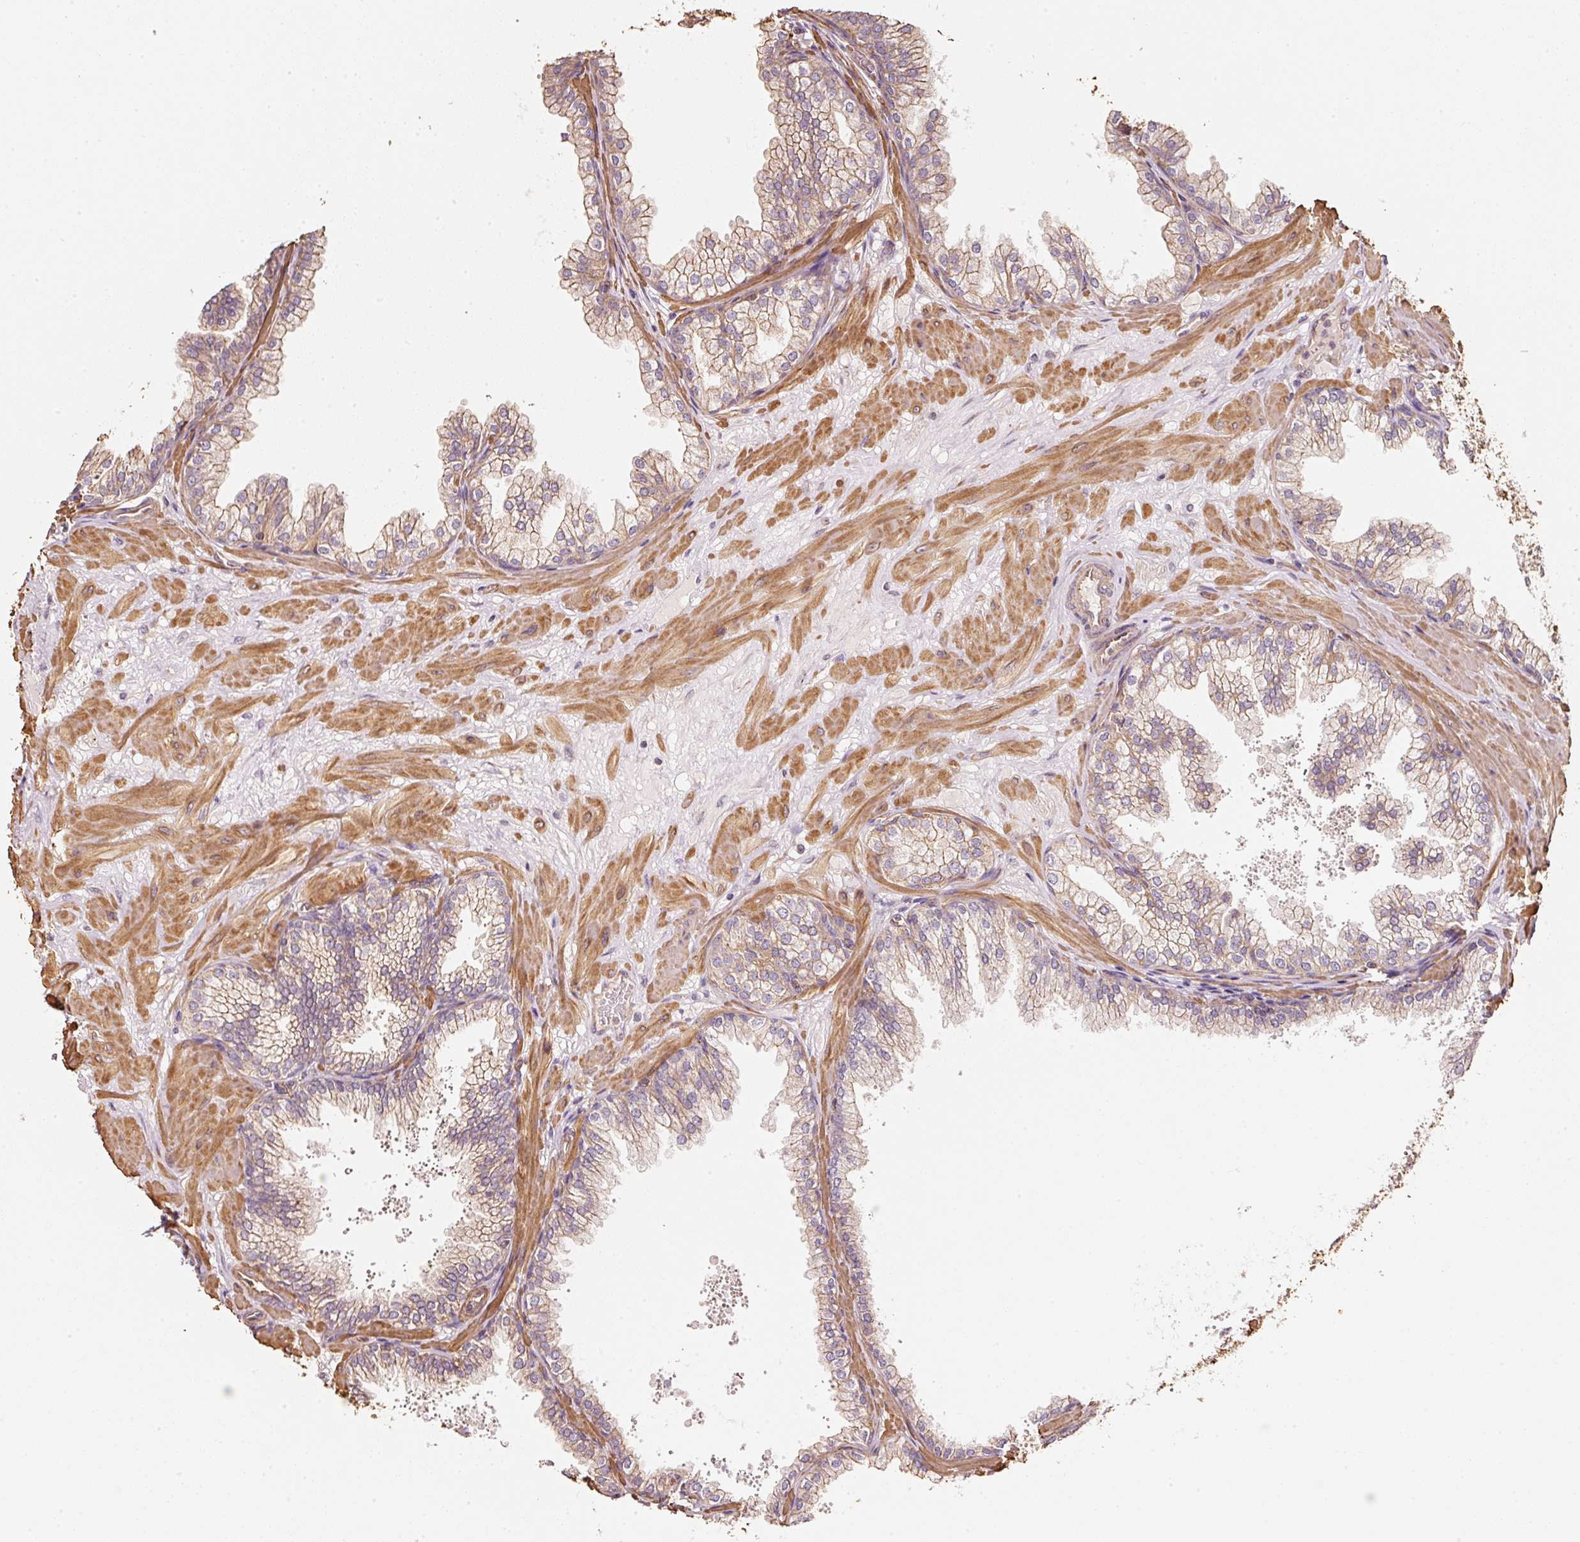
{"staining": {"intensity": "moderate", "quantity": ">75%", "location": "cytoplasmic/membranous"}, "tissue": "prostate", "cell_type": "Glandular cells", "image_type": "normal", "snomed": [{"axis": "morphology", "description": "Normal tissue, NOS"}, {"axis": "topography", "description": "Prostate"}], "caption": "Glandular cells exhibit medium levels of moderate cytoplasmic/membranous positivity in about >75% of cells in normal human prostate.", "gene": "CEP95", "patient": {"sex": "male", "age": 37}}